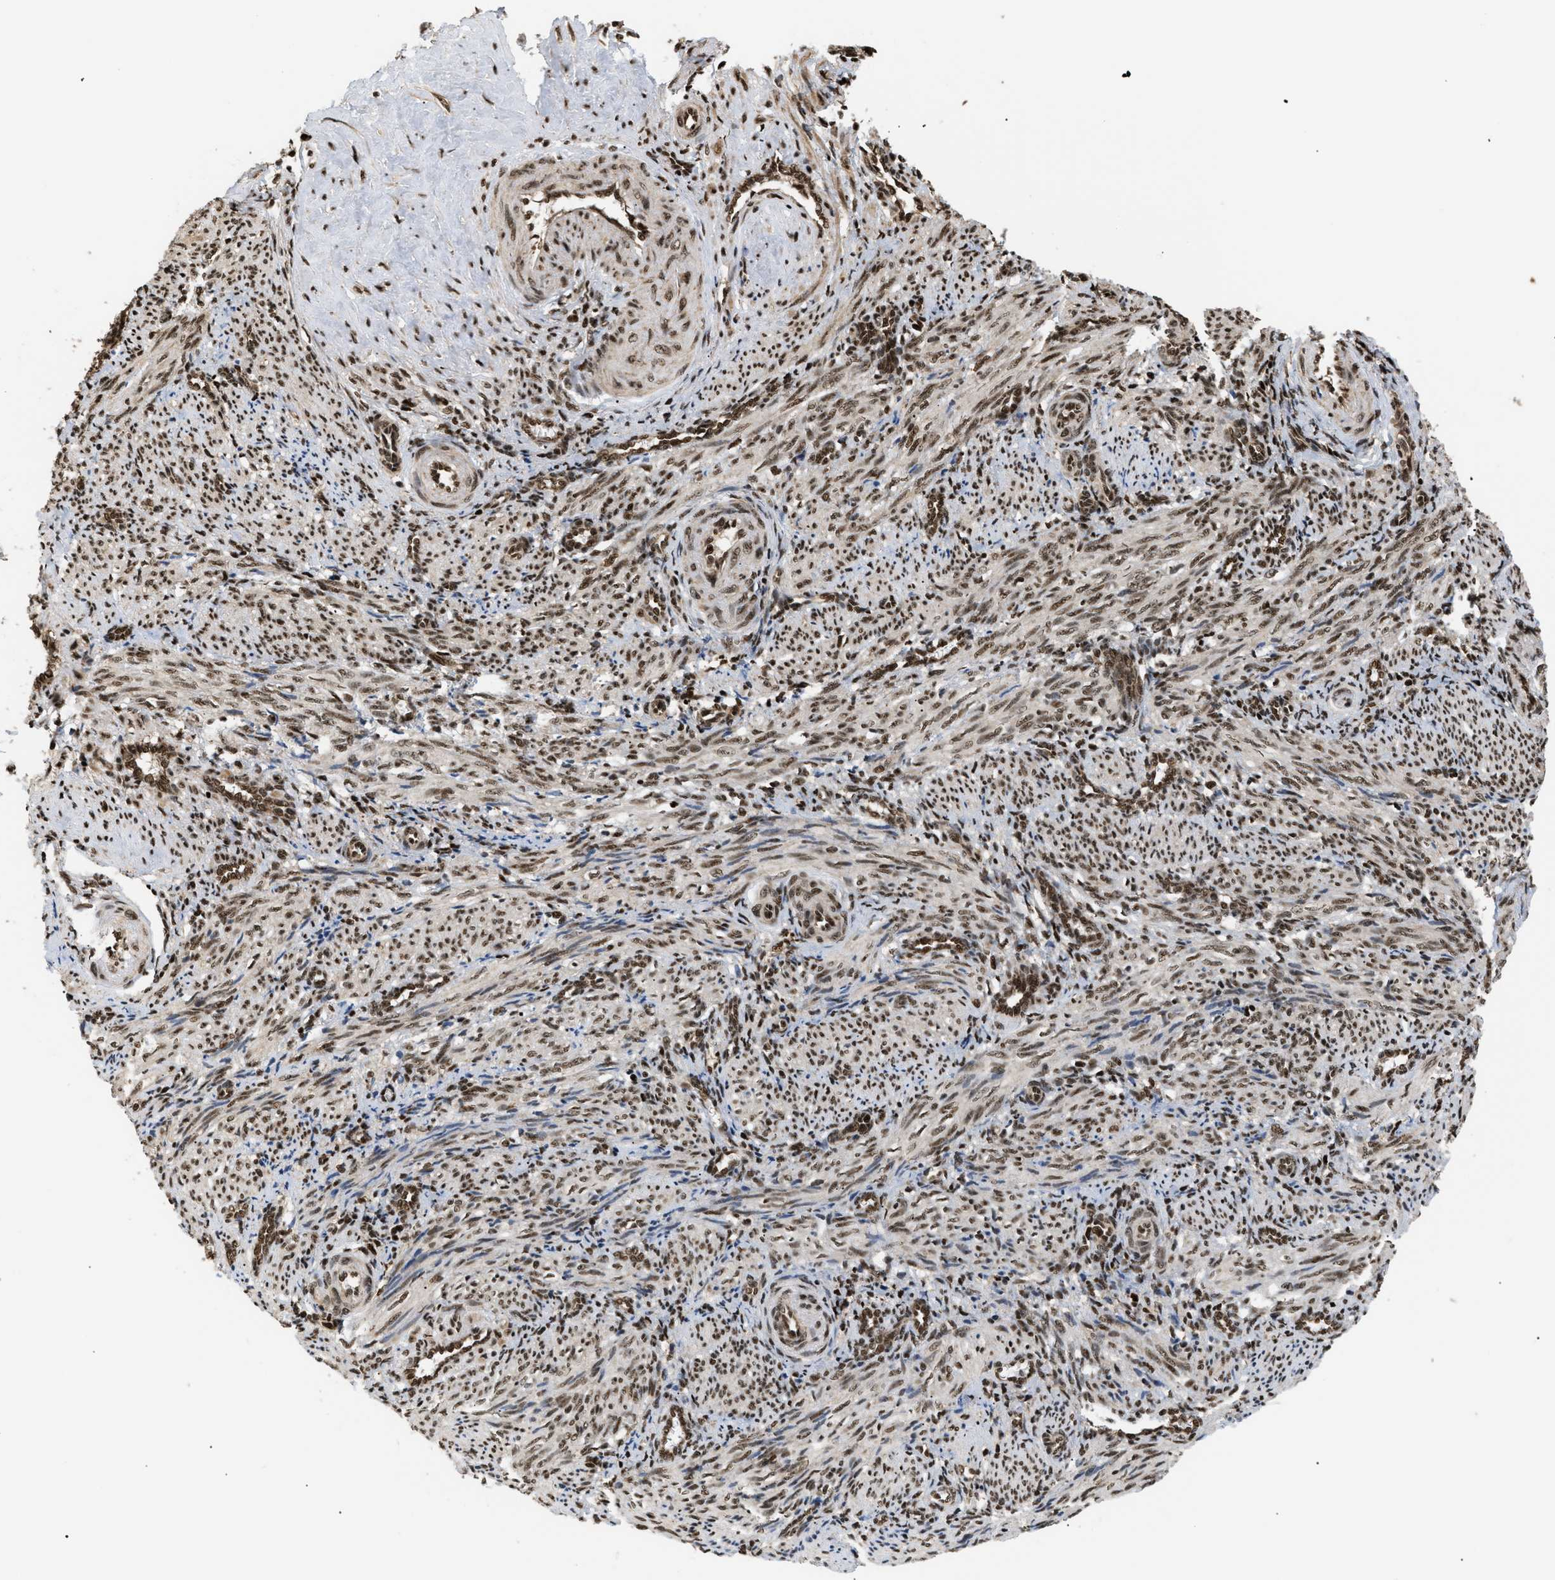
{"staining": {"intensity": "strong", "quantity": ">75%", "location": "nuclear"}, "tissue": "smooth muscle", "cell_type": "Smooth muscle cells", "image_type": "normal", "snomed": [{"axis": "morphology", "description": "Normal tissue, NOS"}, {"axis": "topography", "description": "Endometrium"}], "caption": "Brown immunohistochemical staining in normal human smooth muscle displays strong nuclear expression in approximately >75% of smooth muscle cells.", "gene": "RBM5", "patient": {"sex": "female", "age": 33}}